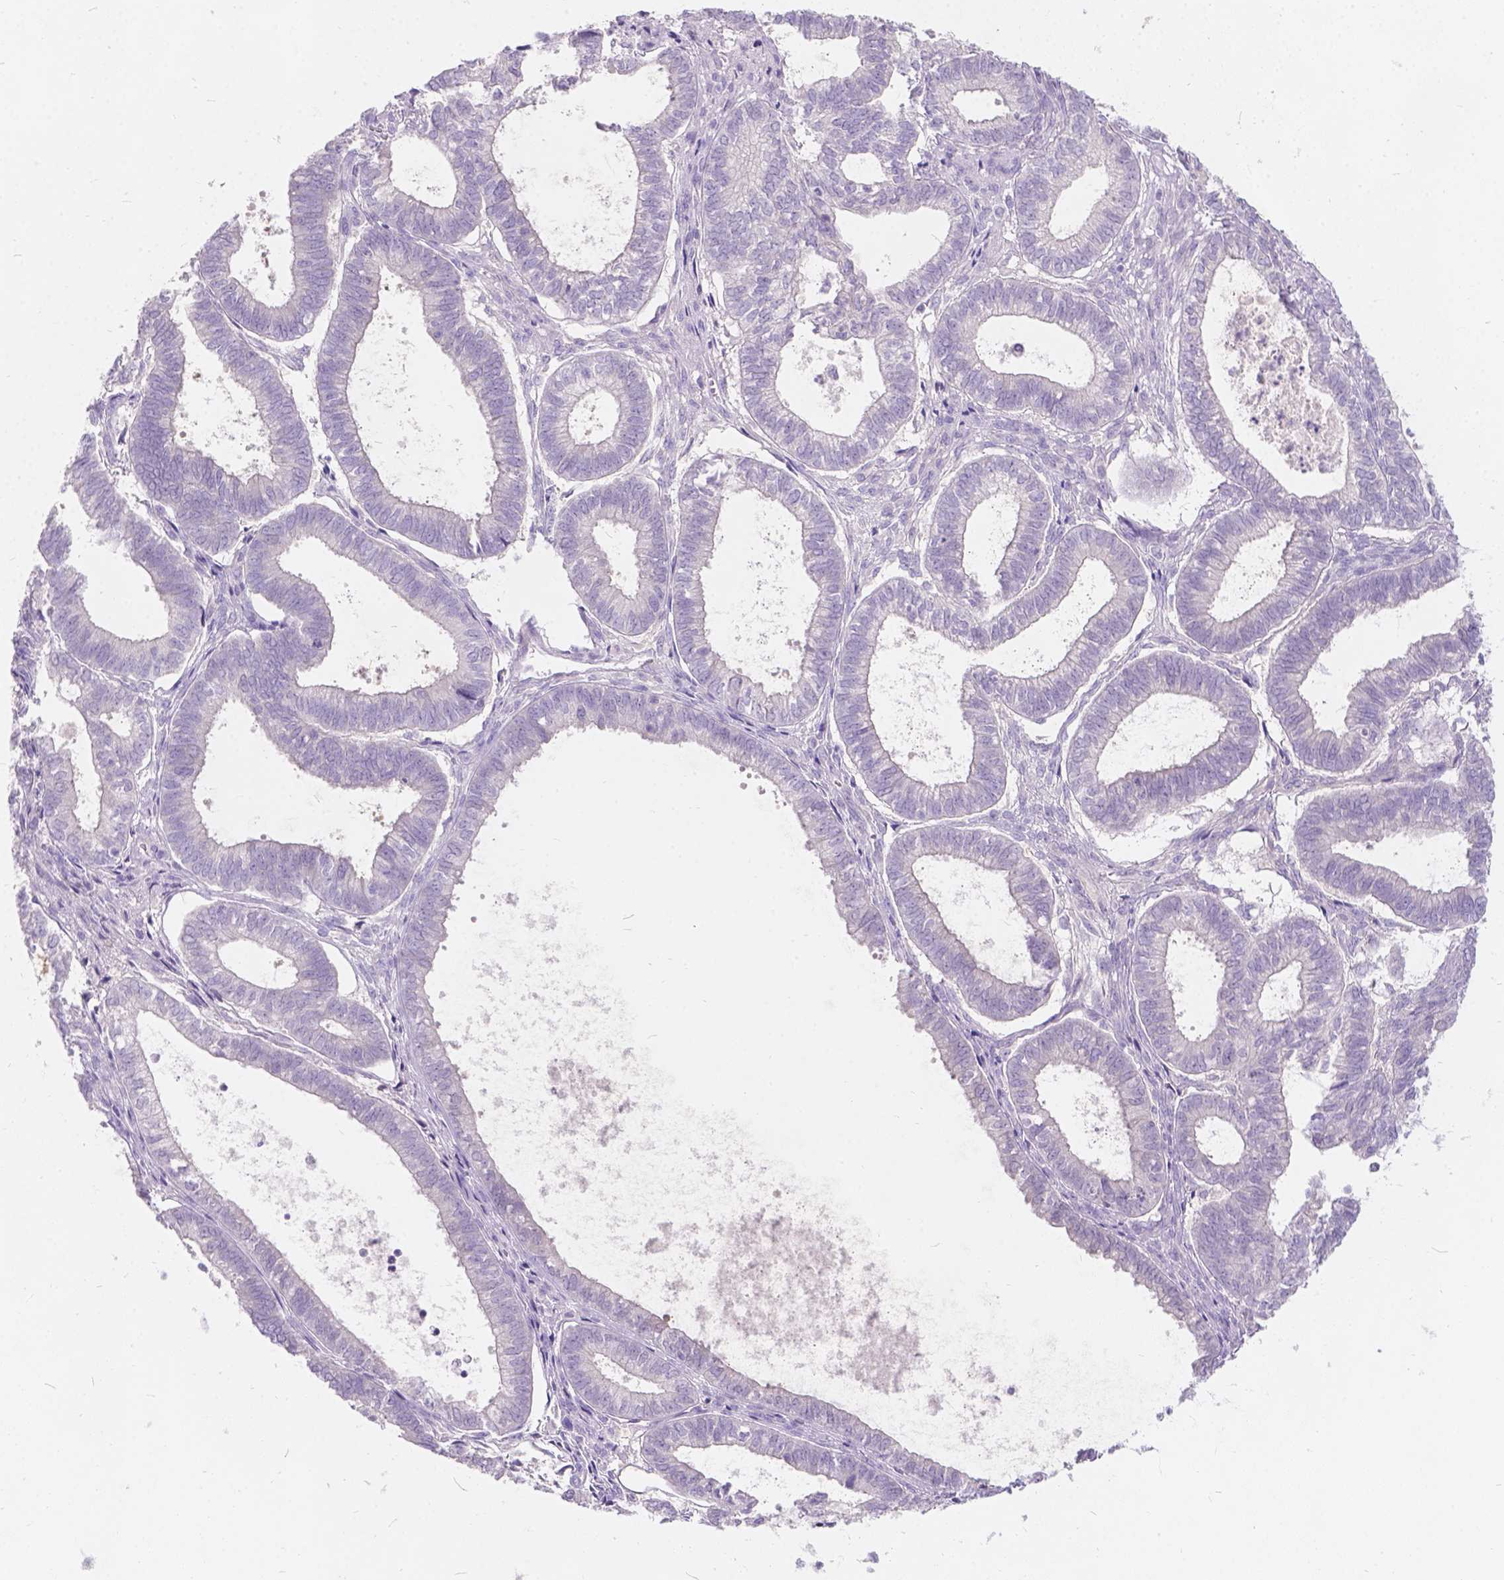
{"staining": {"intensity": "negative", "quantity": "none", "location": "none"}, "tissue": "ovarian cancer", "cell_type": "Tumor cells", "image_type": "cancer", "snomed": [{"axis": "morphology", "description": "Carcinoma, endometroid"}, {"axis": "topography", "description": "Ovary"}], "caption": "An IHC histopathology image of ovarian endometroid carcinoma is shown. There is no staining in tumor cells of ovarian endometroid carcinoma.", "gene": "PEX11G", "patient": {"sex": "female", "age": 64}}